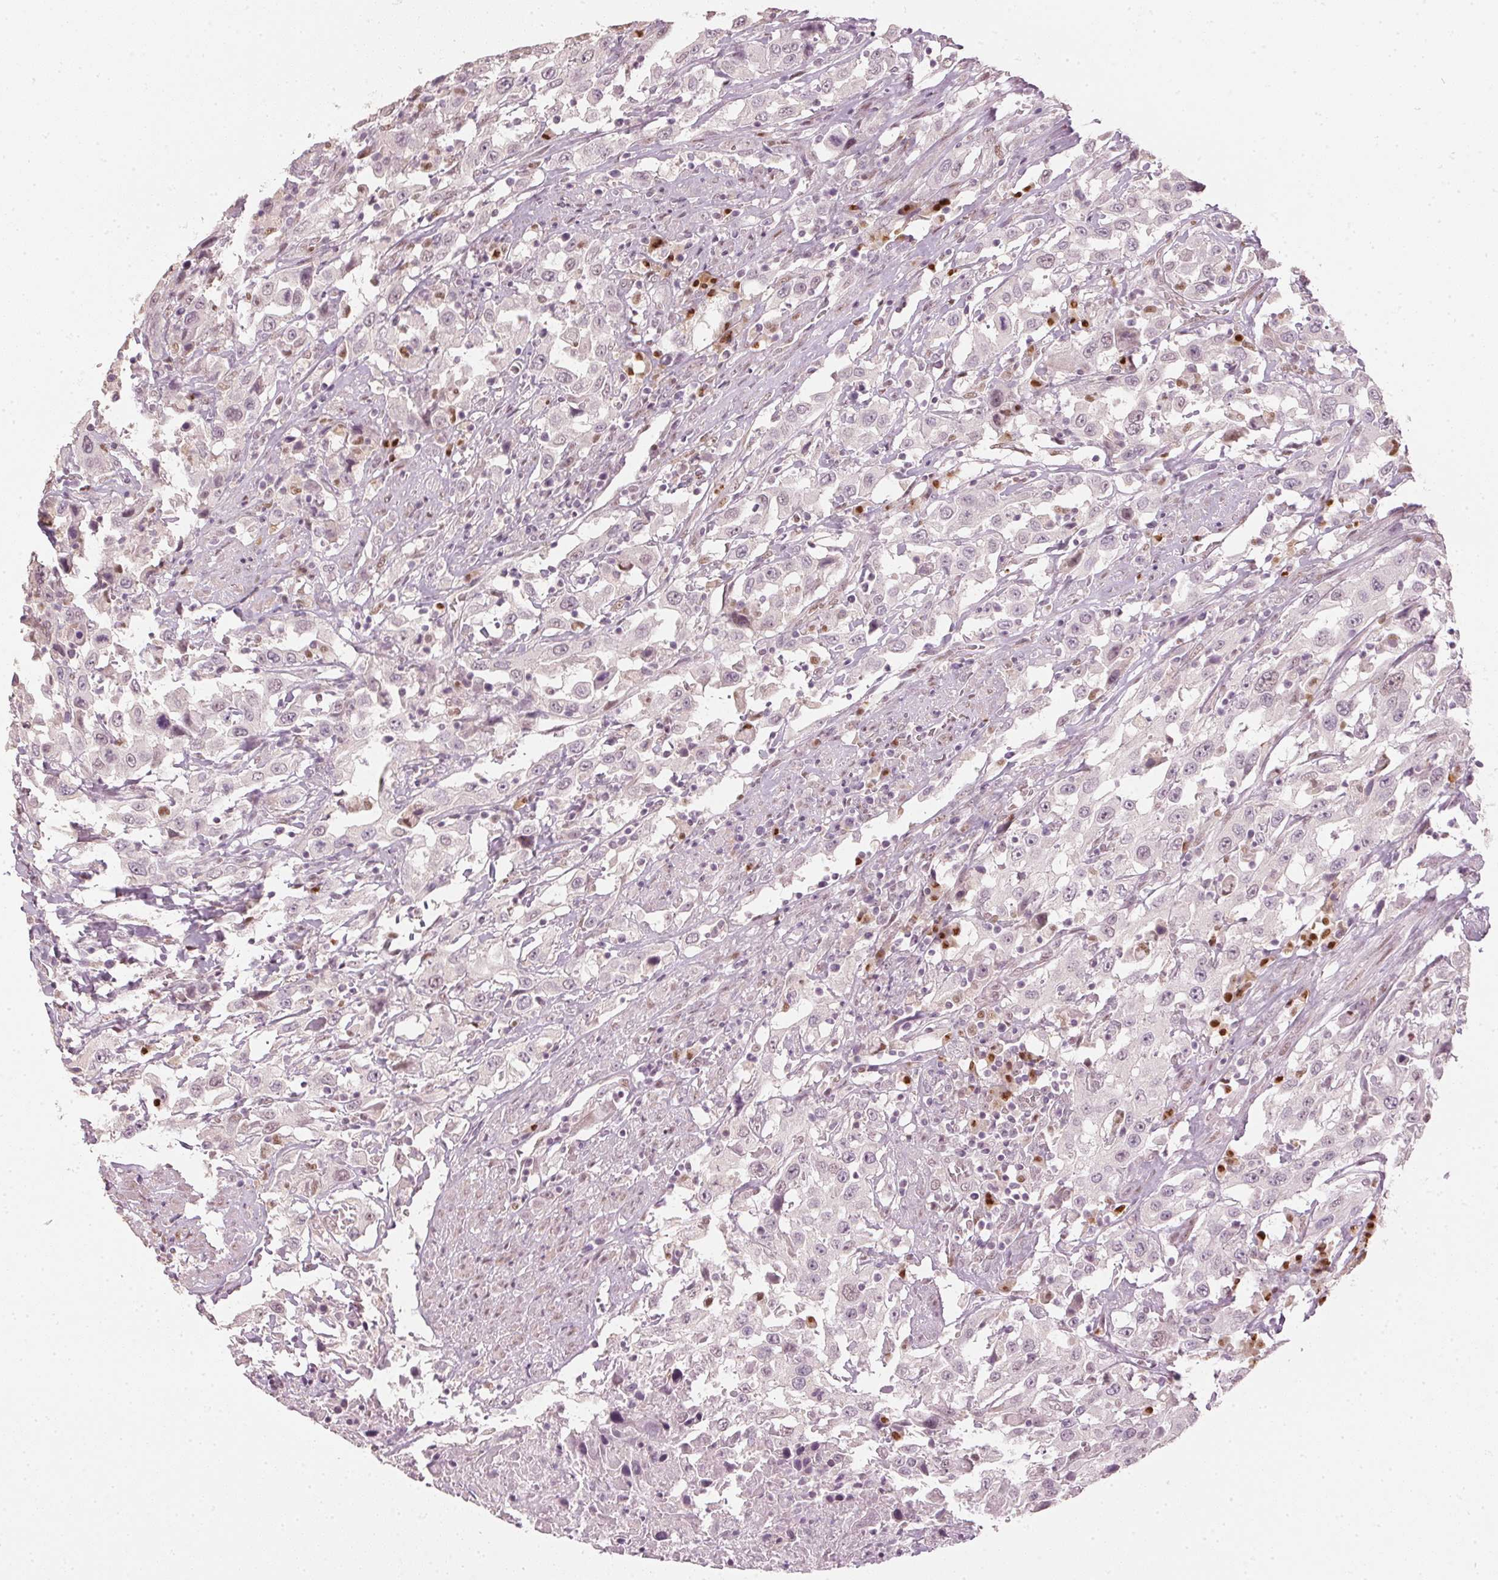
{"staining": {"intensity": "negative", "quantity": "none", "location": "none"}, "tissue": "urothelial cancer", "cell_type": "Tumor cells", "image_type": "cancer", "snomed": [{"axis": "morphology", "description": "Urothelial carcinoma, High grade"}, {"axis": "topography", "description": "Urinary bladder"}], "caption": "Tumor cells are negative for brown protein staining in urothelial cancer.", "gene": "SLC39A3", "patient": {"sex": "male", "age": 61}}